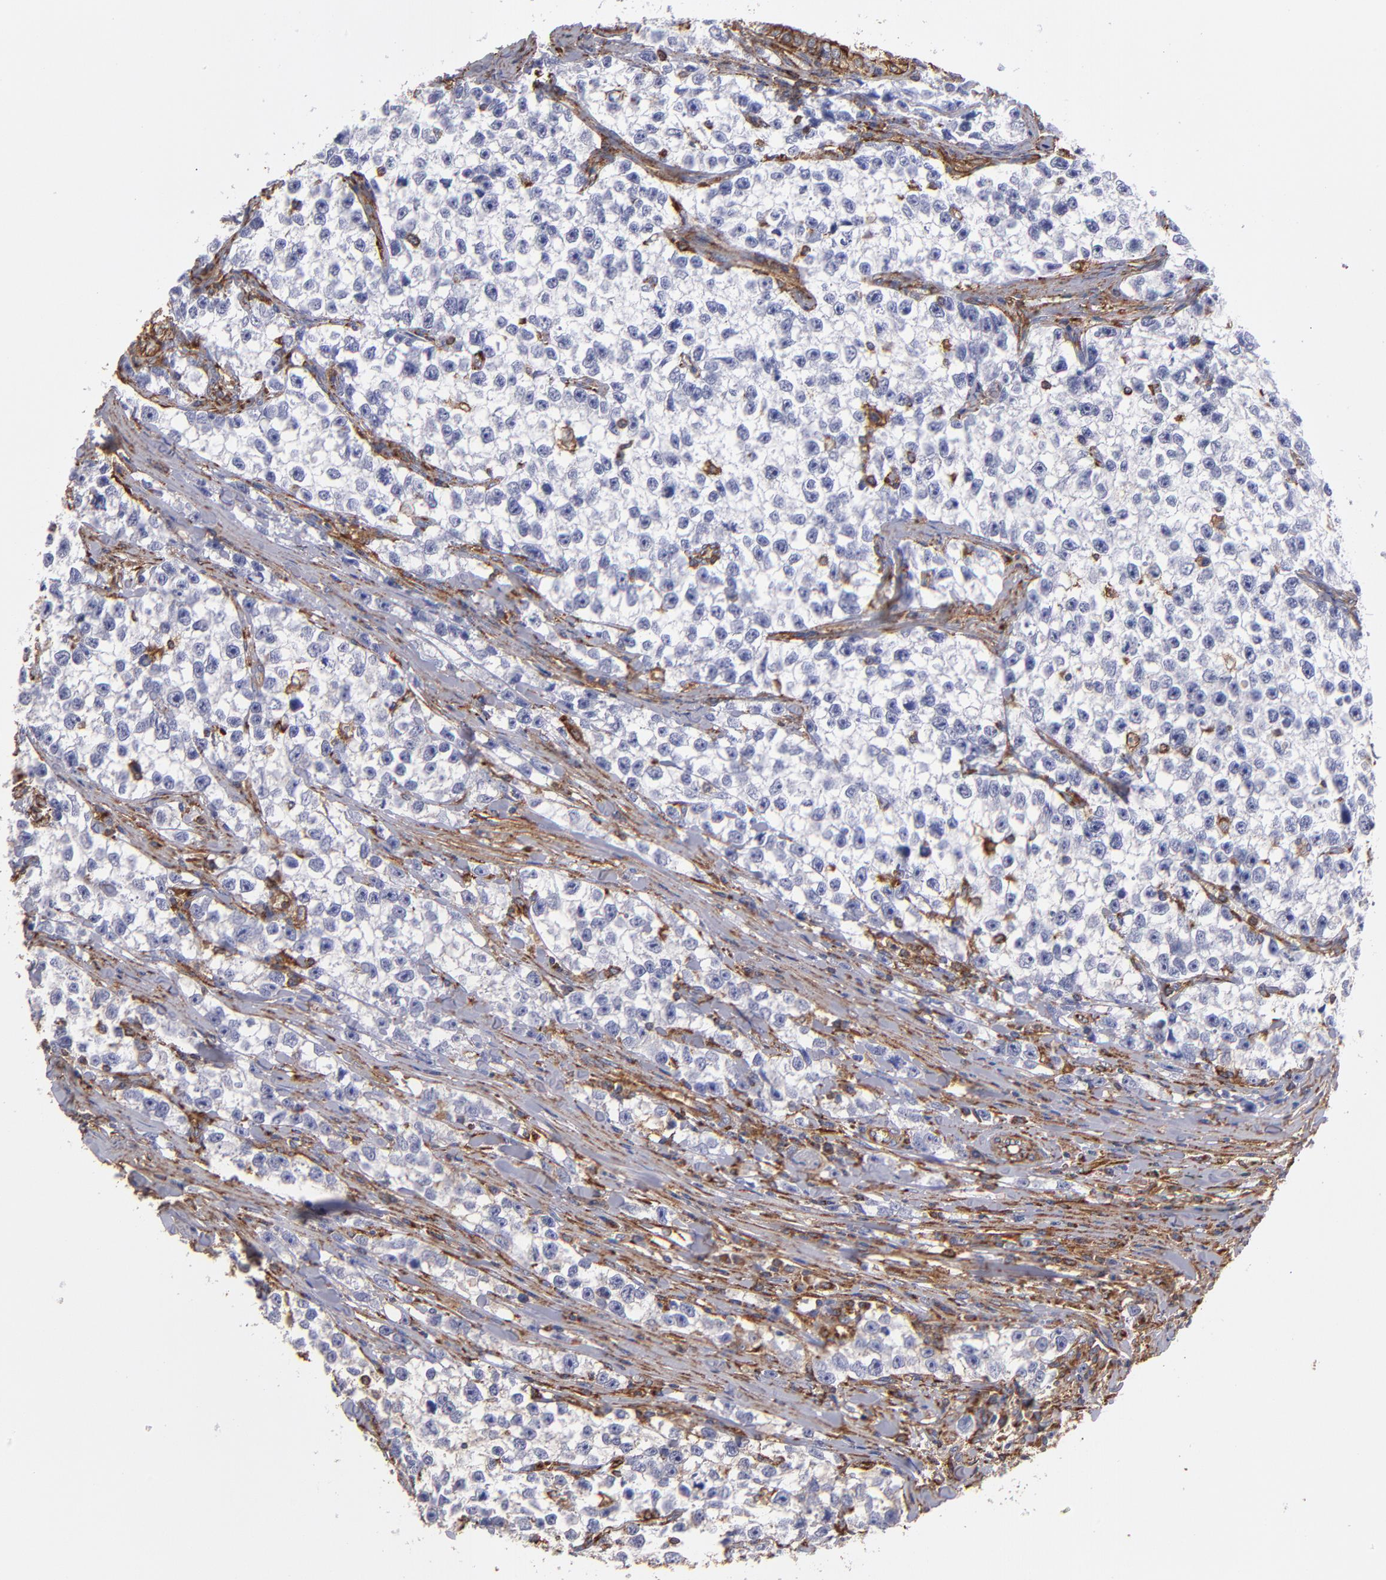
{"staining": {"intensity": "negative", "quantity": "none", "location": "none"}, "tissue": "testis cancer", "cell_type": "Tumor cells", "image_type": "cancer", "snomed": [{"axis": "morphology", "description": "Seminoma, NOS"}, {"axis": "morphology", "description": "Carcinoma, Embryonal, NOS"}, {"axis": "topography", "description": "Testis"}], "caption": "This is an IHC image of seminoma (testis). There is no expression in tumor cells.", "gene": "MVP", "patient": {"sex": "male", "age": 30}}